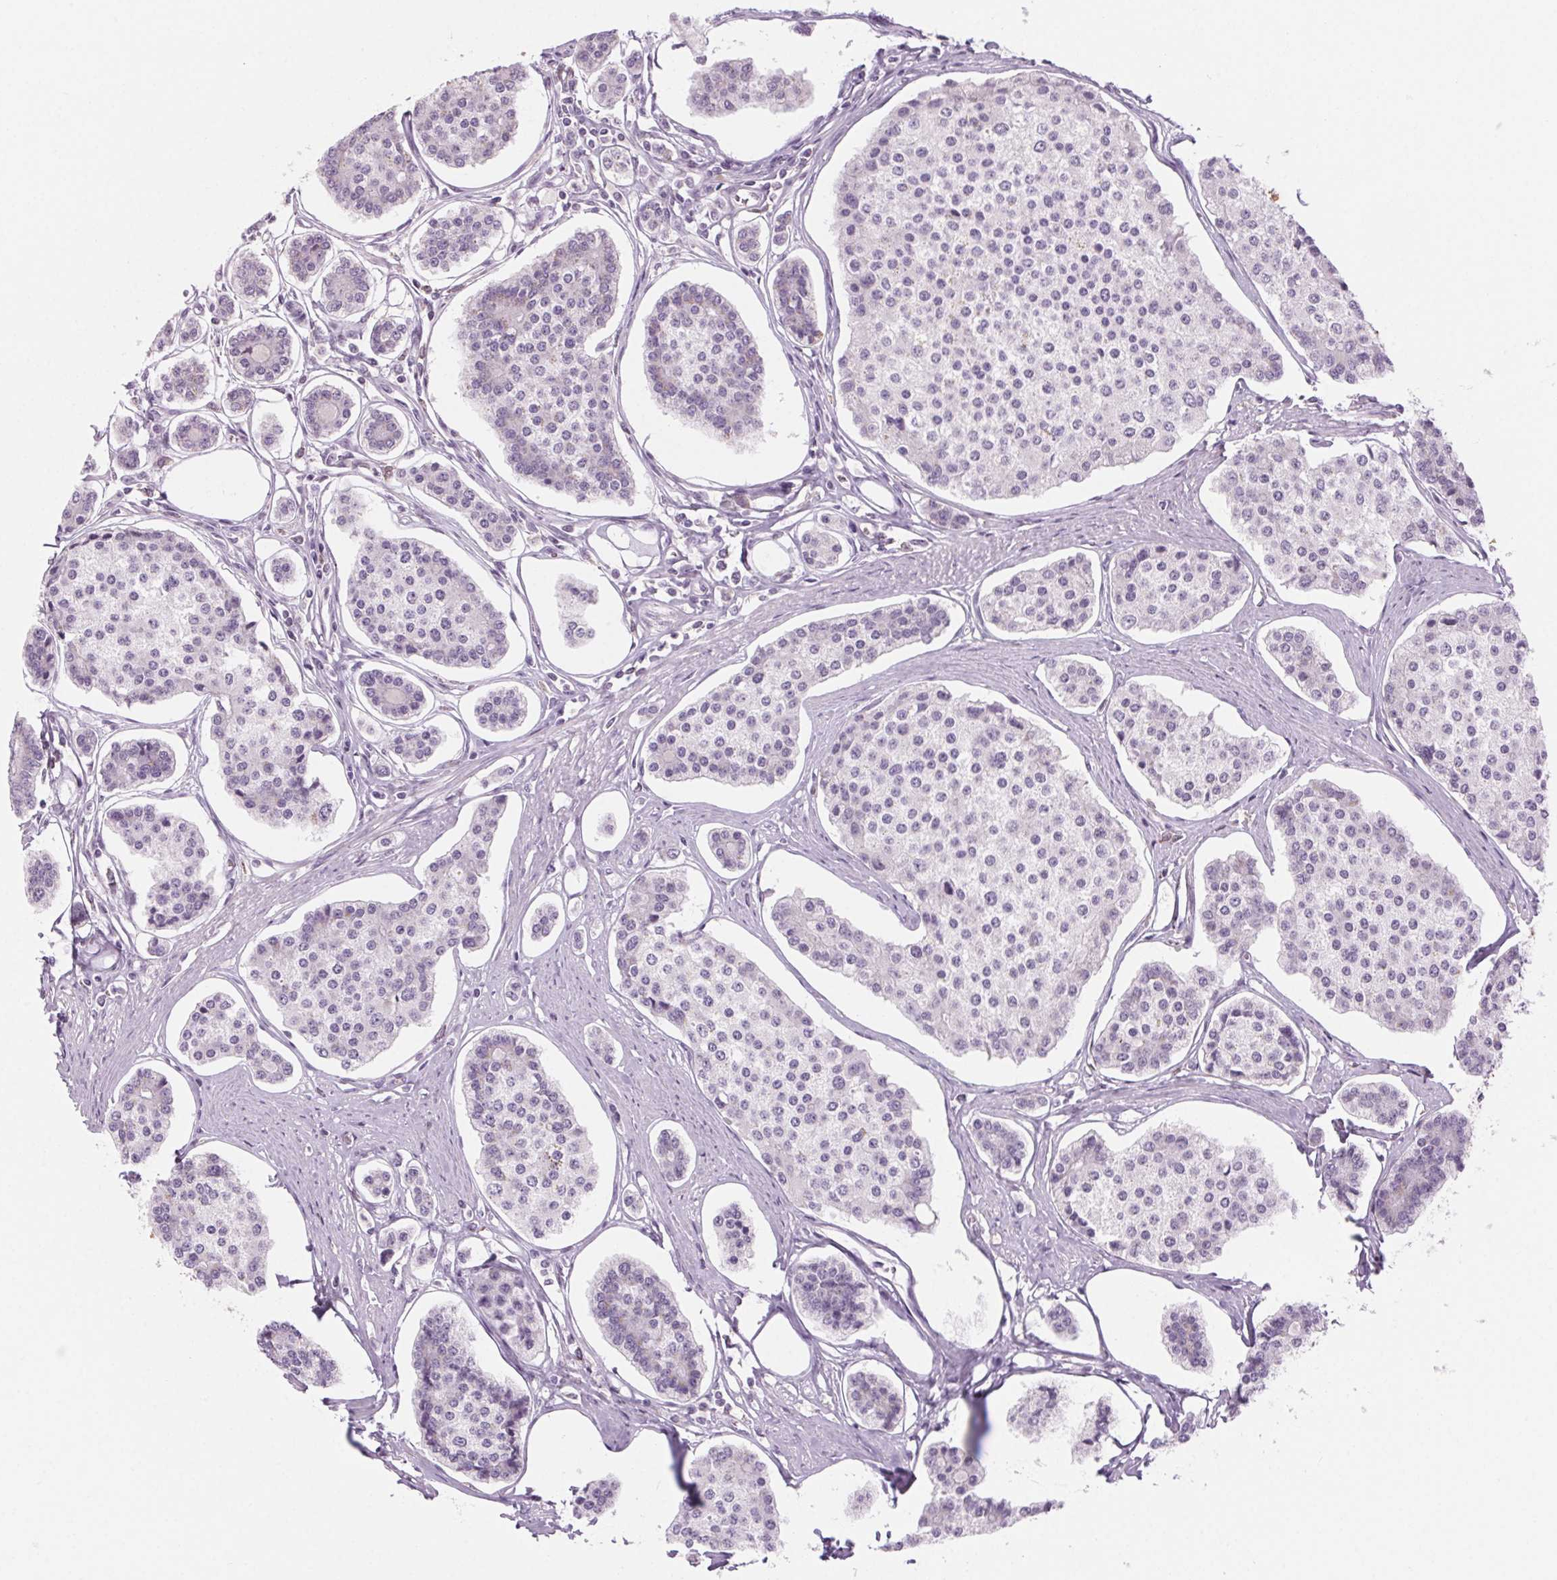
{"staining": {"intensity": "negative", "quantity": "none", "location": "none"}, "tissue": "carcinoid", "cell_type": "Tumor cells", "image_type": "cancer", "snomed": [{"axis": "morphology", "description": "Carcinoid, malignant, NOS"}, {"axis": "topography", "description": "Small intestine"}], "caption": "DAB immunohistochemical staining of carcinoid demonstrates no significant staining in tumor cells. (DAB immunohistochemistry (IHC), high magnification).", "gene": "SLC6A19", "patient": {"sex": "female", "age": 65}}